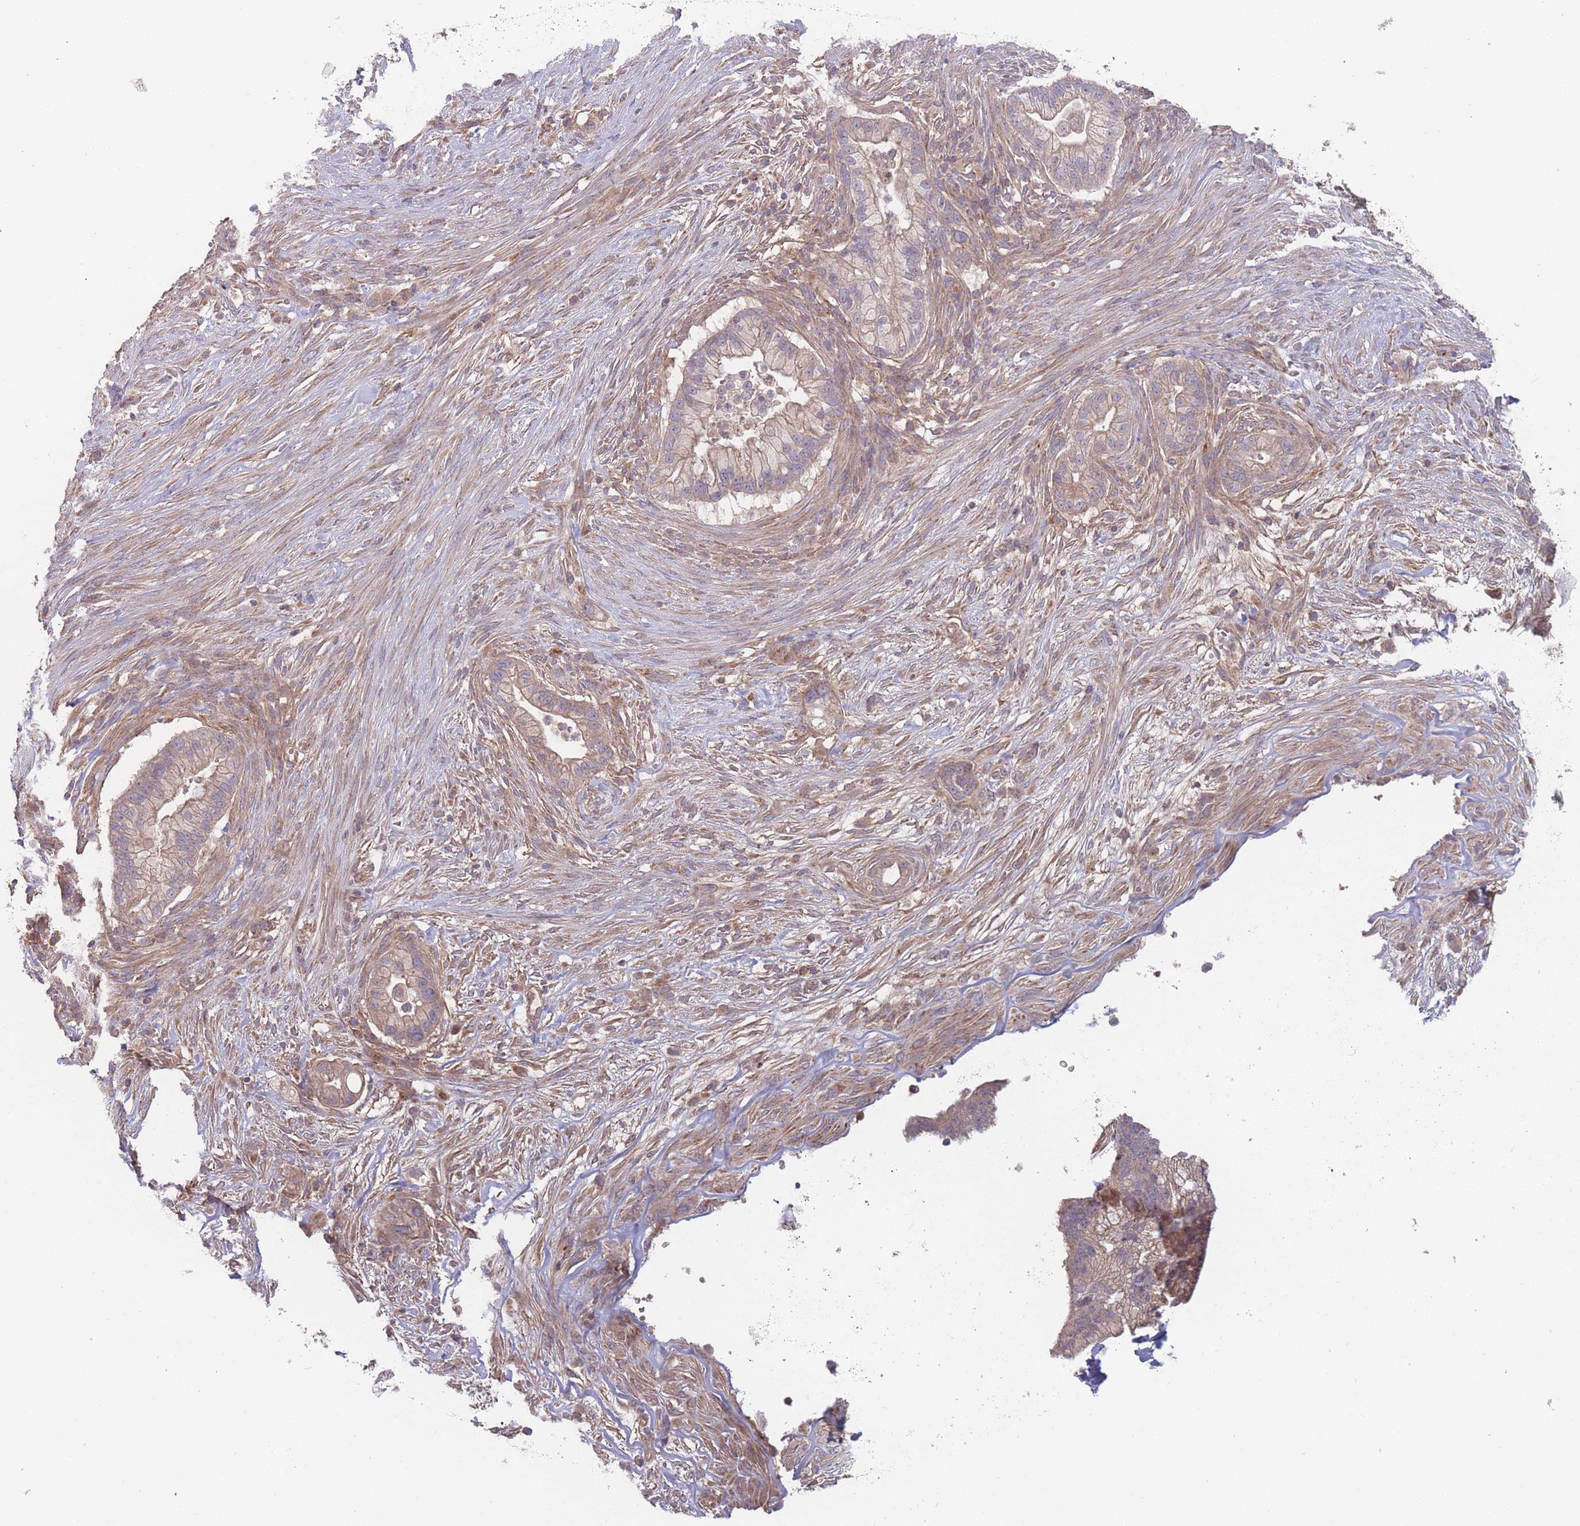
{"staining": {"intensity": "weak", "quantity": ">75%", "location": "cytoplasmic/membranous"}, "tissue": "pancreatic cancer", "cell_type": "Tumor cells", "image_type": "cancer", "snomed": [{"axis": "morphology", "description": "Adenocarcinoma, NOS"}, {"axis": "topography", "description": "Pancreas"}], "caption": "Immunohistochemistry (IHC) photomicrograph of human adenocarcinoma (pancreatic) stained for a protein (brown), which shows low levels of weak cytoplasmic/membranous positivity in about >75% of tumor cells.", "gene": "ATP5MG", "patient": {"sex": "male", "age": 44}}